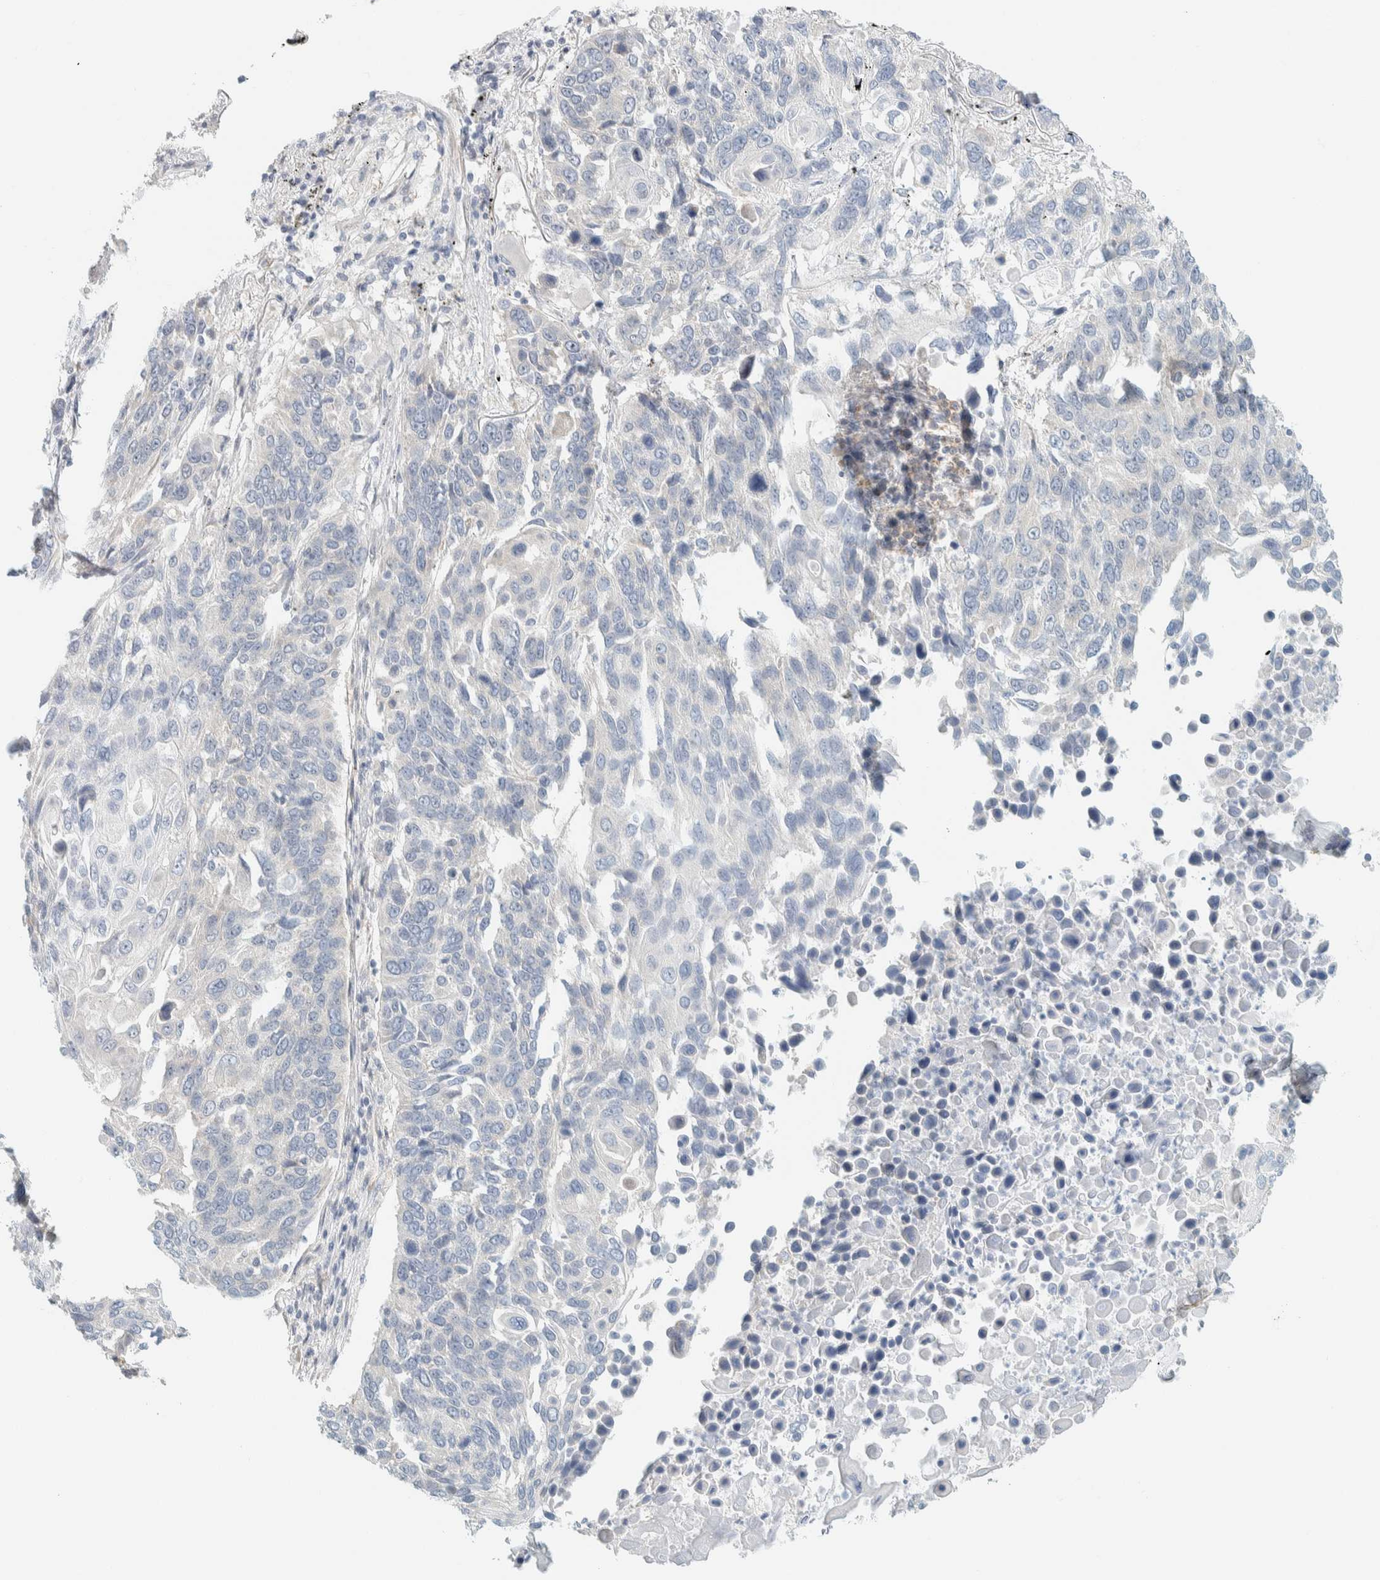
{"staining": {"intensity": "weak", "quantity": "25%-75%", "location": "cytoplasmic/membranous"}, "tissue": "lung cancer", "cell_type": "Tumor cells", "image_type": "cancer", "snomed": [{"axis": "morphology", "description": "Squamous cell carcinoma, NOS"}, {"axis": "topography", "description": "Lung"}], "caption": "This is a micrograph of IHC staining of squamous cell carcinoma (lung), which shows weak expression in the cytoplasmic/membranous of tumor cells.", "gene": "PTGES3L-AARSD1", "patient": {"sex": "male", "age": 66}}